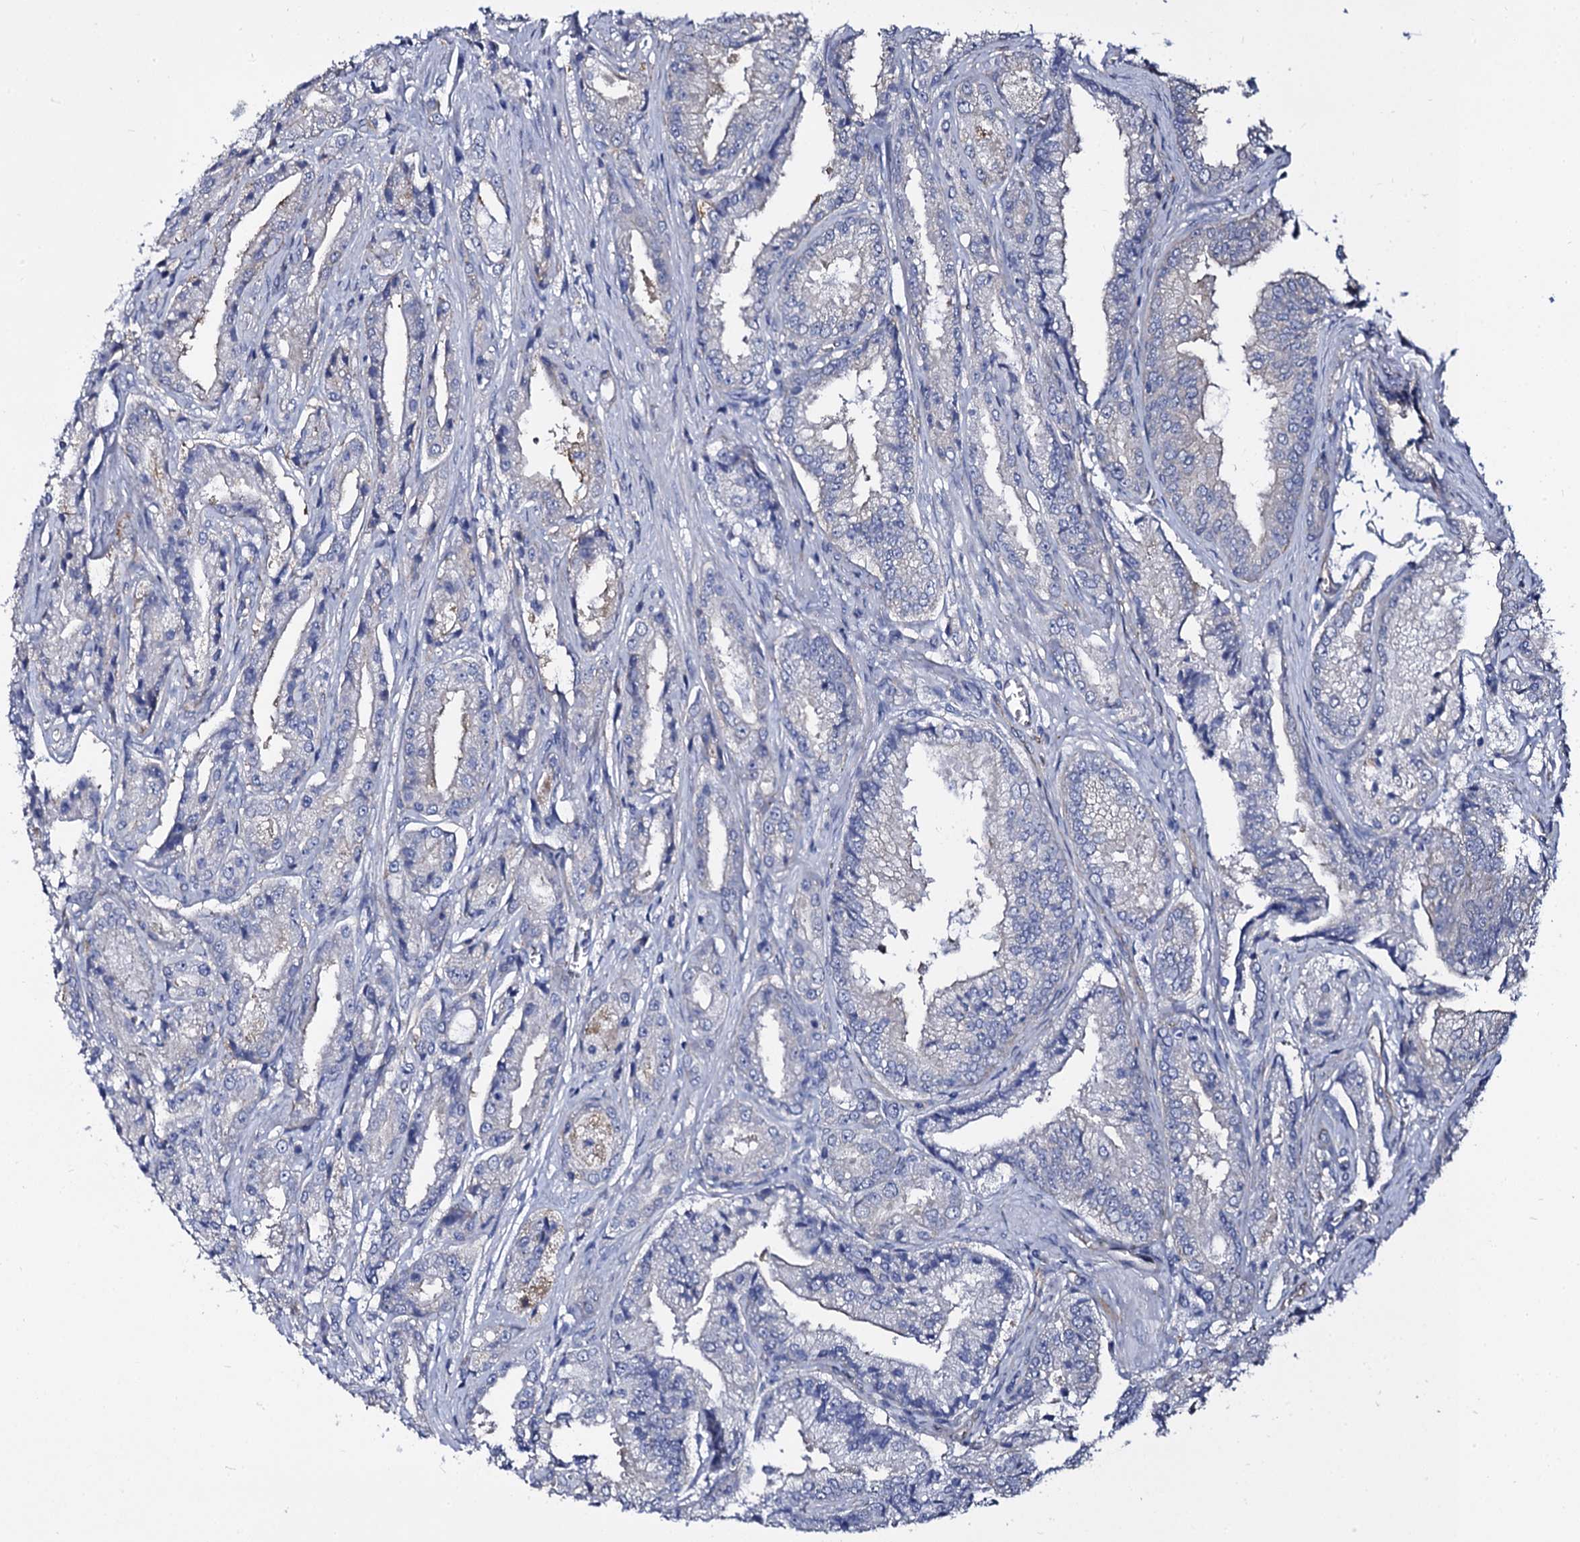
{"staining": {"intensity": "negative", "quantity": "none", "location": "none"}, "tissue": "prostate cancer", "cell_type": "Tumor cells", "image_type": "cancer", "snomed": [{"axis": "morphology", "description": "Adenocarcinoma, High grade"}, {"axis": "topography", "description": "Prostate"}], "caption": "A histopathology image of prostate cancer (high-grade adenocarcinoma) stained for a protein demonstrates no brown staining in tumor cells.", "gene": "CBFB", "patient": {"sex": "male", "age": 72}}